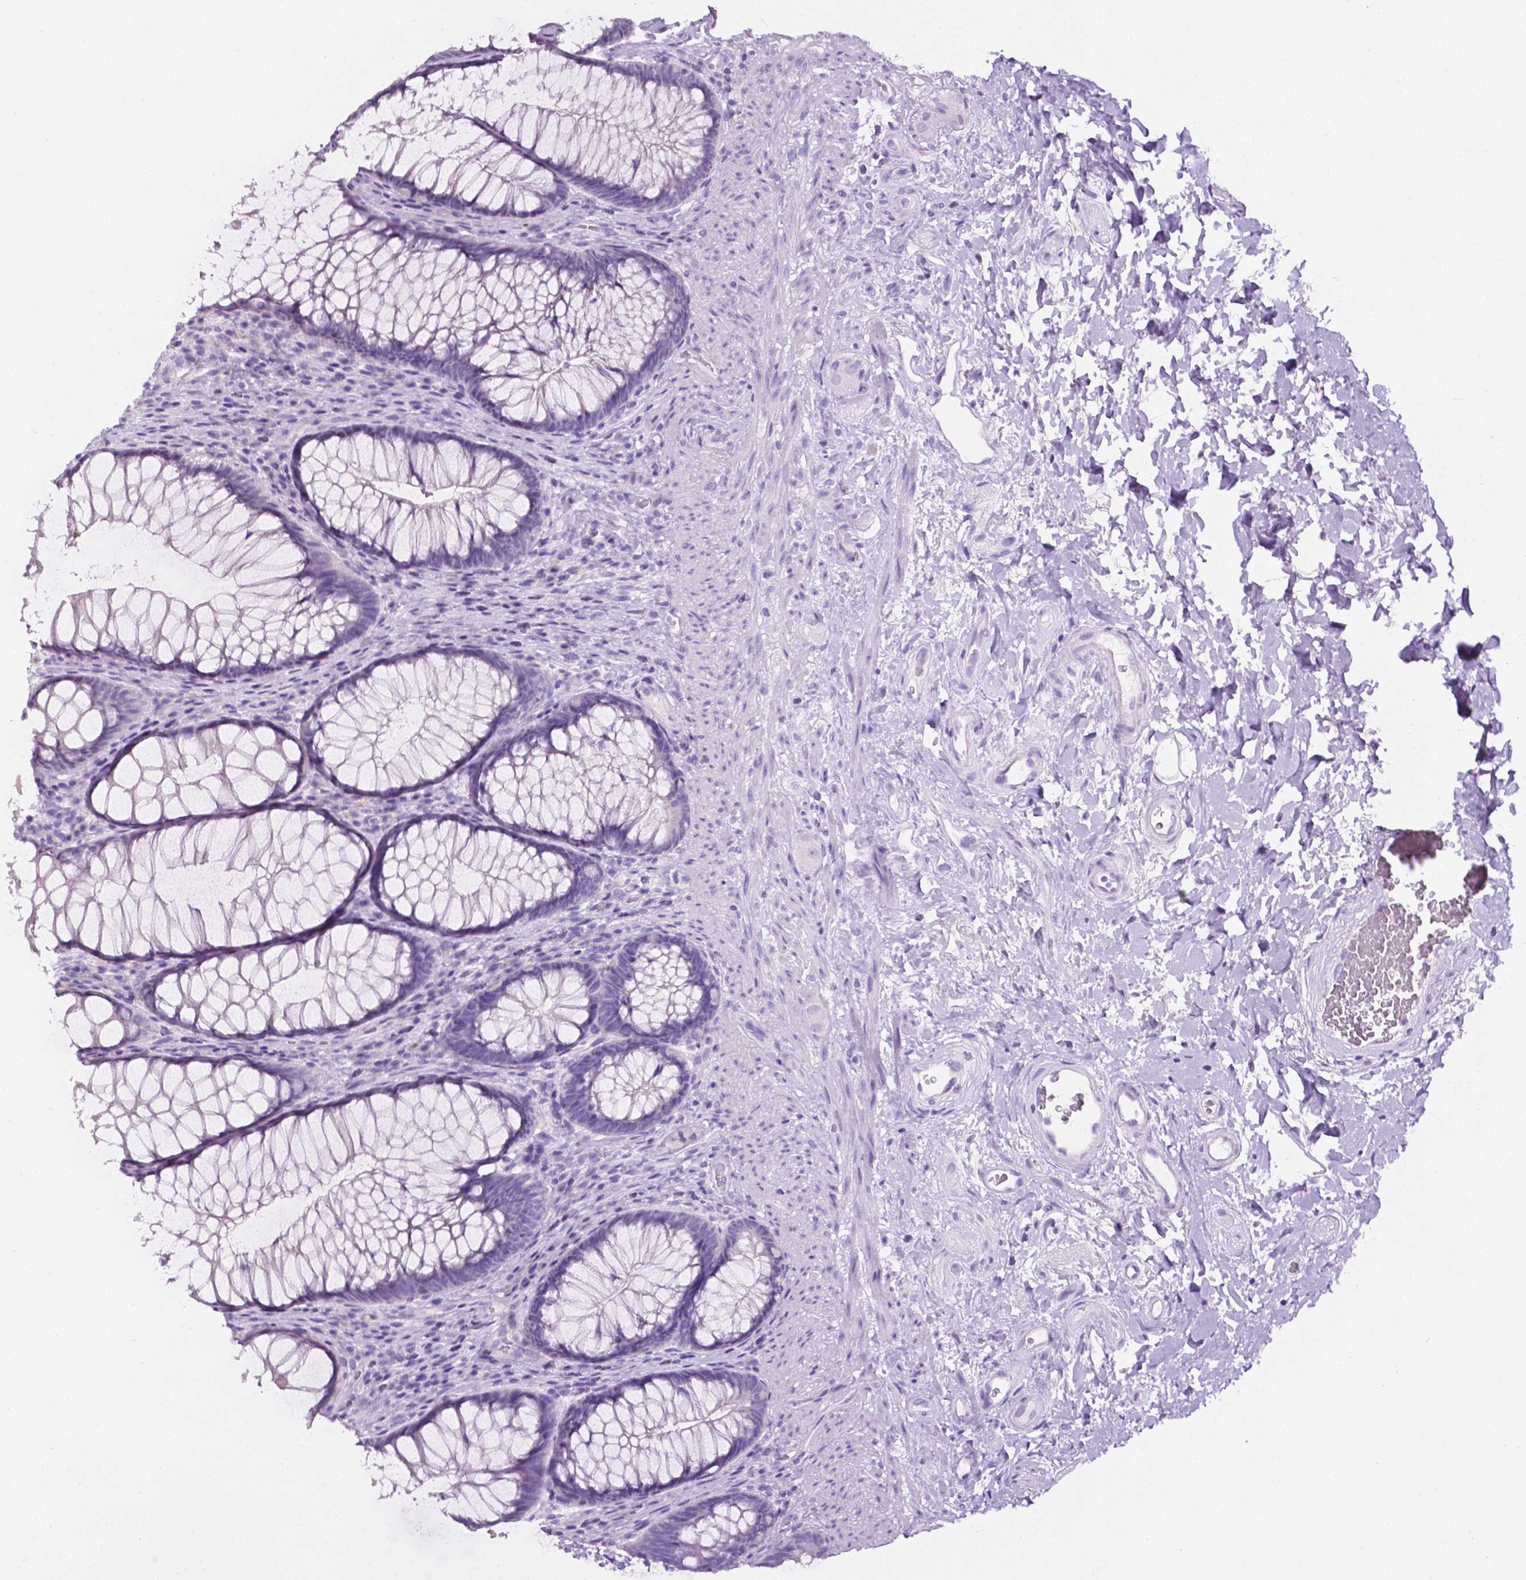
{"staining": {"intensity": "negative", "quantity": "none", "location": "none"}, "tissue": "rectum", "cell_type": "Glandular cells", "image_type": "normal", "snomed": [{"axis": "morphology", "description": "Normal tissue, NOS"}, {"axis": "topography", "description": "Smooth muscle"}, {"axis": "topography", "description": "Rectum"}], "caption": "This is an IHC photomicrograph of unremarkable human rectum. There is no positivity in glandular cells.", "gene": "TACSTD2", "patient": {"sex": "male", "age": 53}}